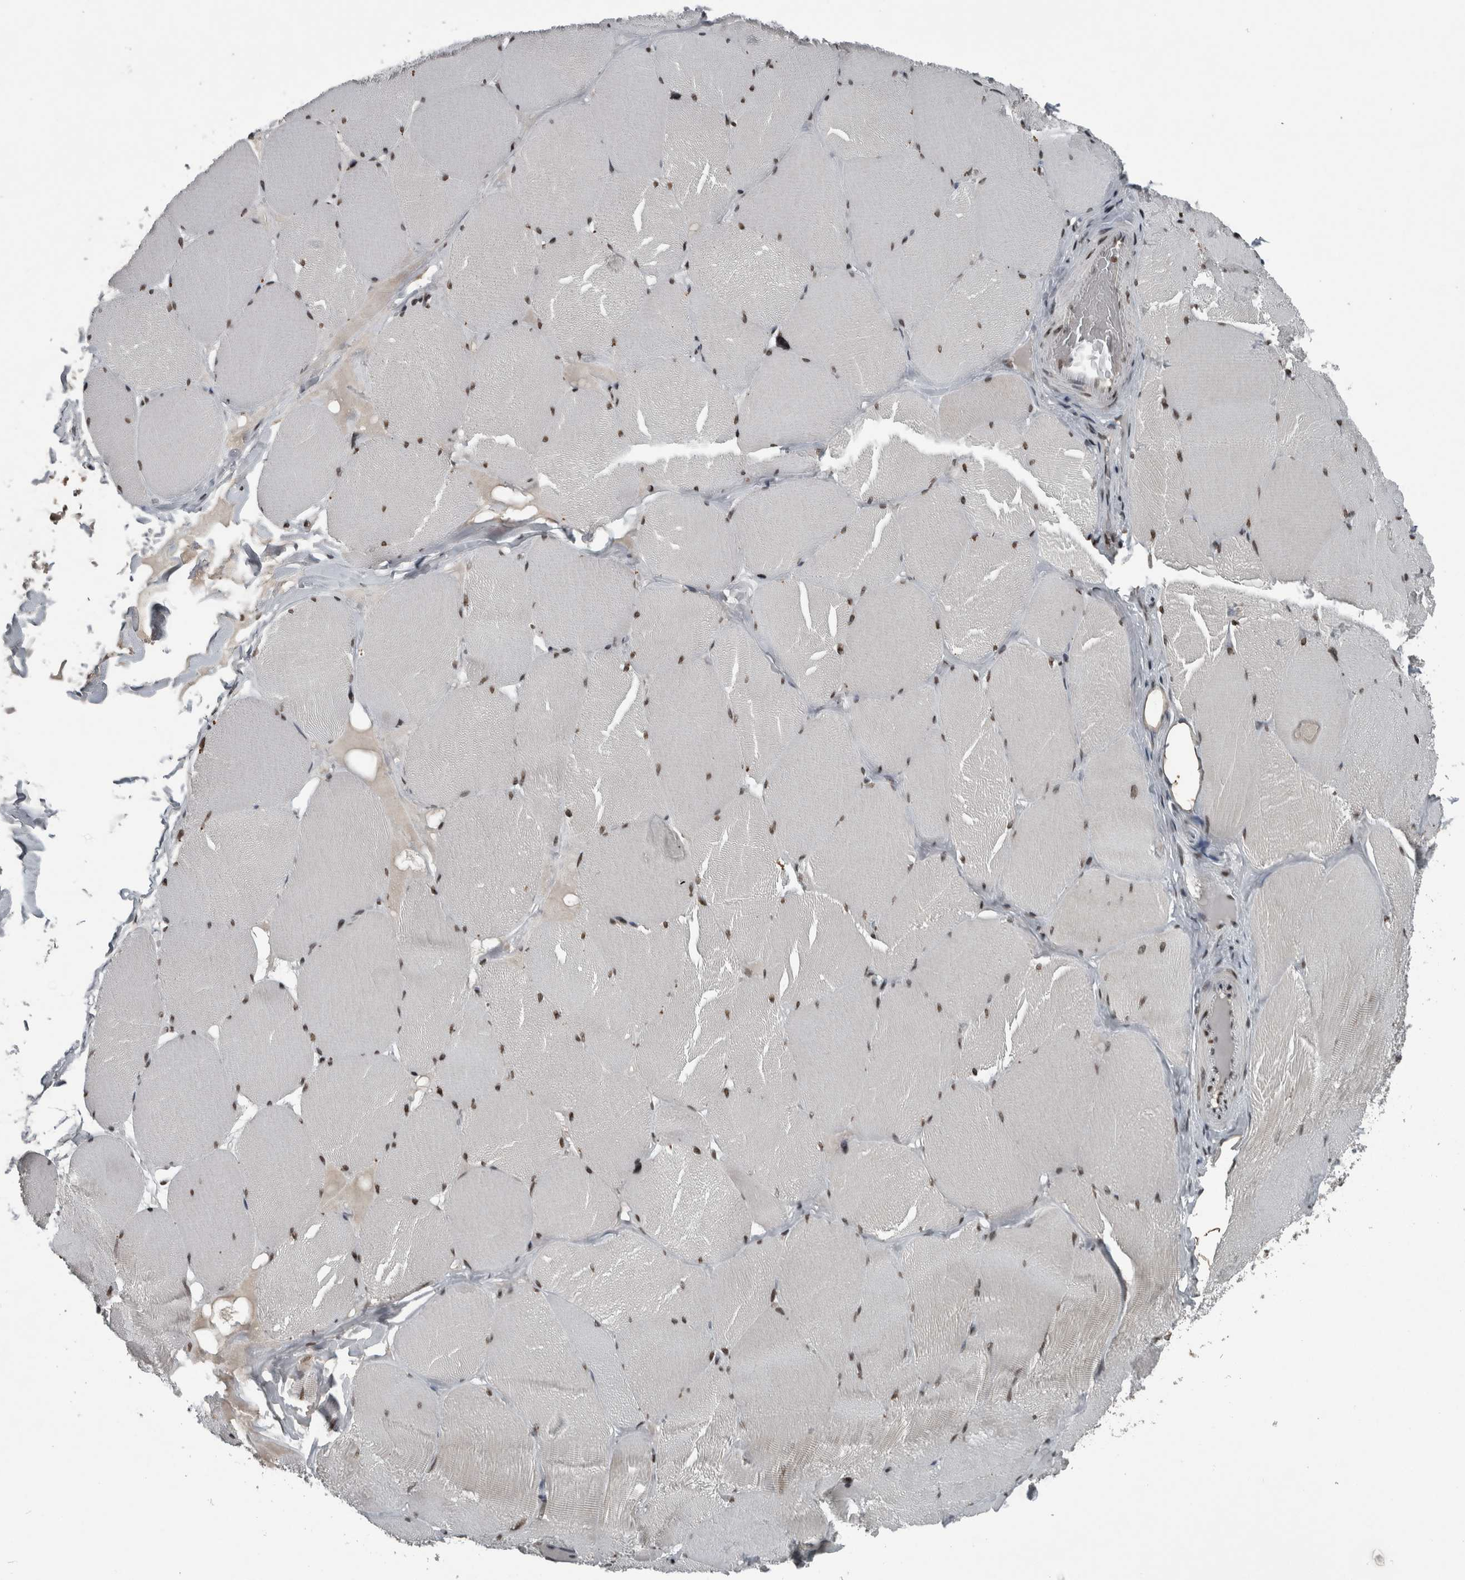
{"staining": {"intensity": "moderate", "quantity": "25%-75%", "location": "nuclear"}, "tissue": "skeletal muscle", "cell_type": "Myocytes", "image_type": "normal", "snomed": [{"axis": "morphology", "description": "Normal tissue, NOS"}, {"axis": "topography", "description": "Skin"}, {"axis": "topography", "description": "Skeletal muscle"}], "caption": "The image displays immunohistochemical staining of unremarkable skeletal muscle. There is moderate nuclear staining is appreciated in about 25%-75% of myocytes. The staining is performed using DAB (3,3'-diaminobenzidine) brown chromogen to label protein expression. The nuclei are counter-stained blue using hematoxylin.", "gene": "UNC50", "patient": {"sex": "male", "age": 83}}